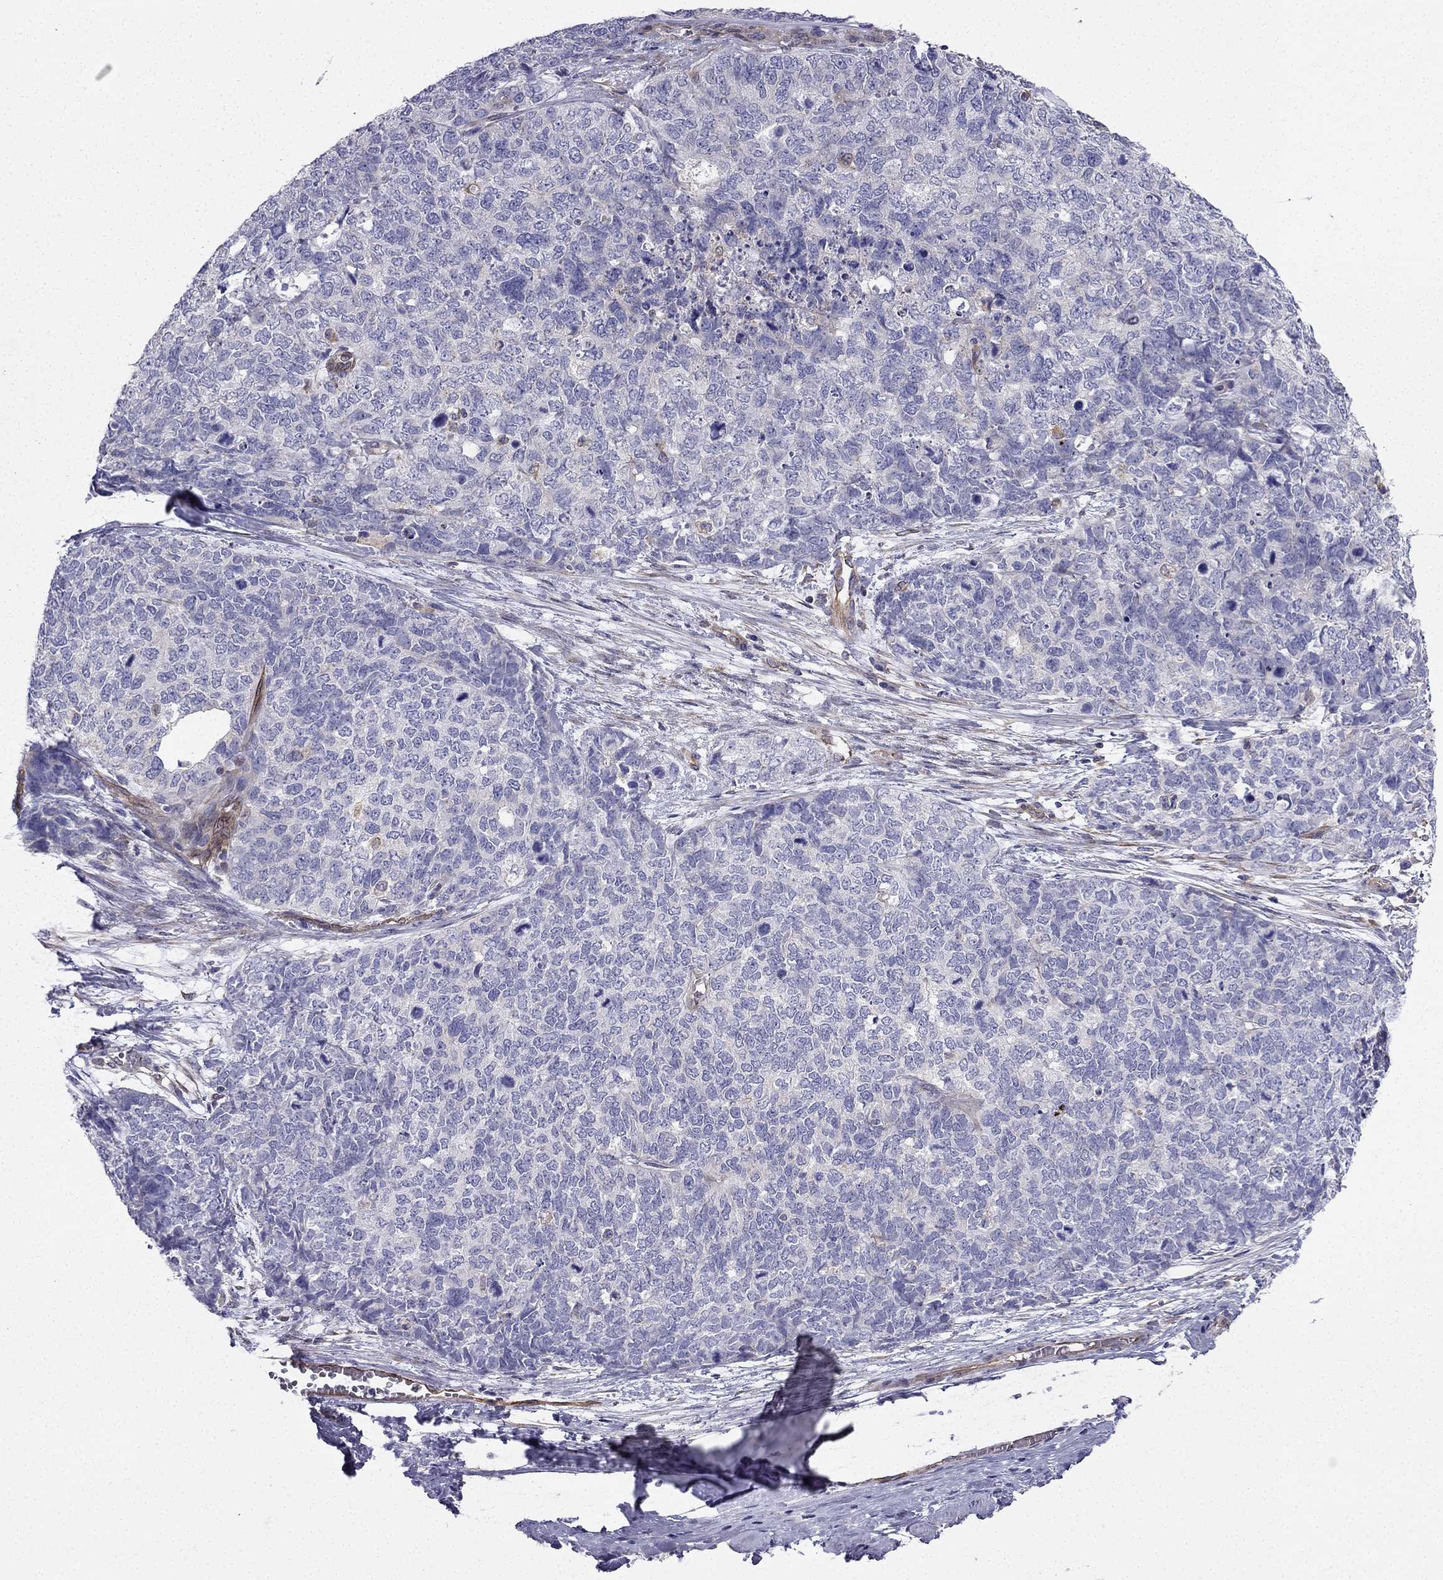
{"staining": {"intensity": "negative", "quantity": "none", "location": "none"}, "tissue": "cervical cancer", "cell_type": "Tumor cells", "image_type": "cancer", "snomed": [{"axis": "morphology", "description": "Squamous cell carcinoma, NOS"}, {"axis": "topography", "description": "Cervix"}], "caption": "Tumor cells show no significant protein expression in cervical squamous cell carcinoma.", "gene": "ENOX1", "patient": {"sex": "female", "age": 63}}